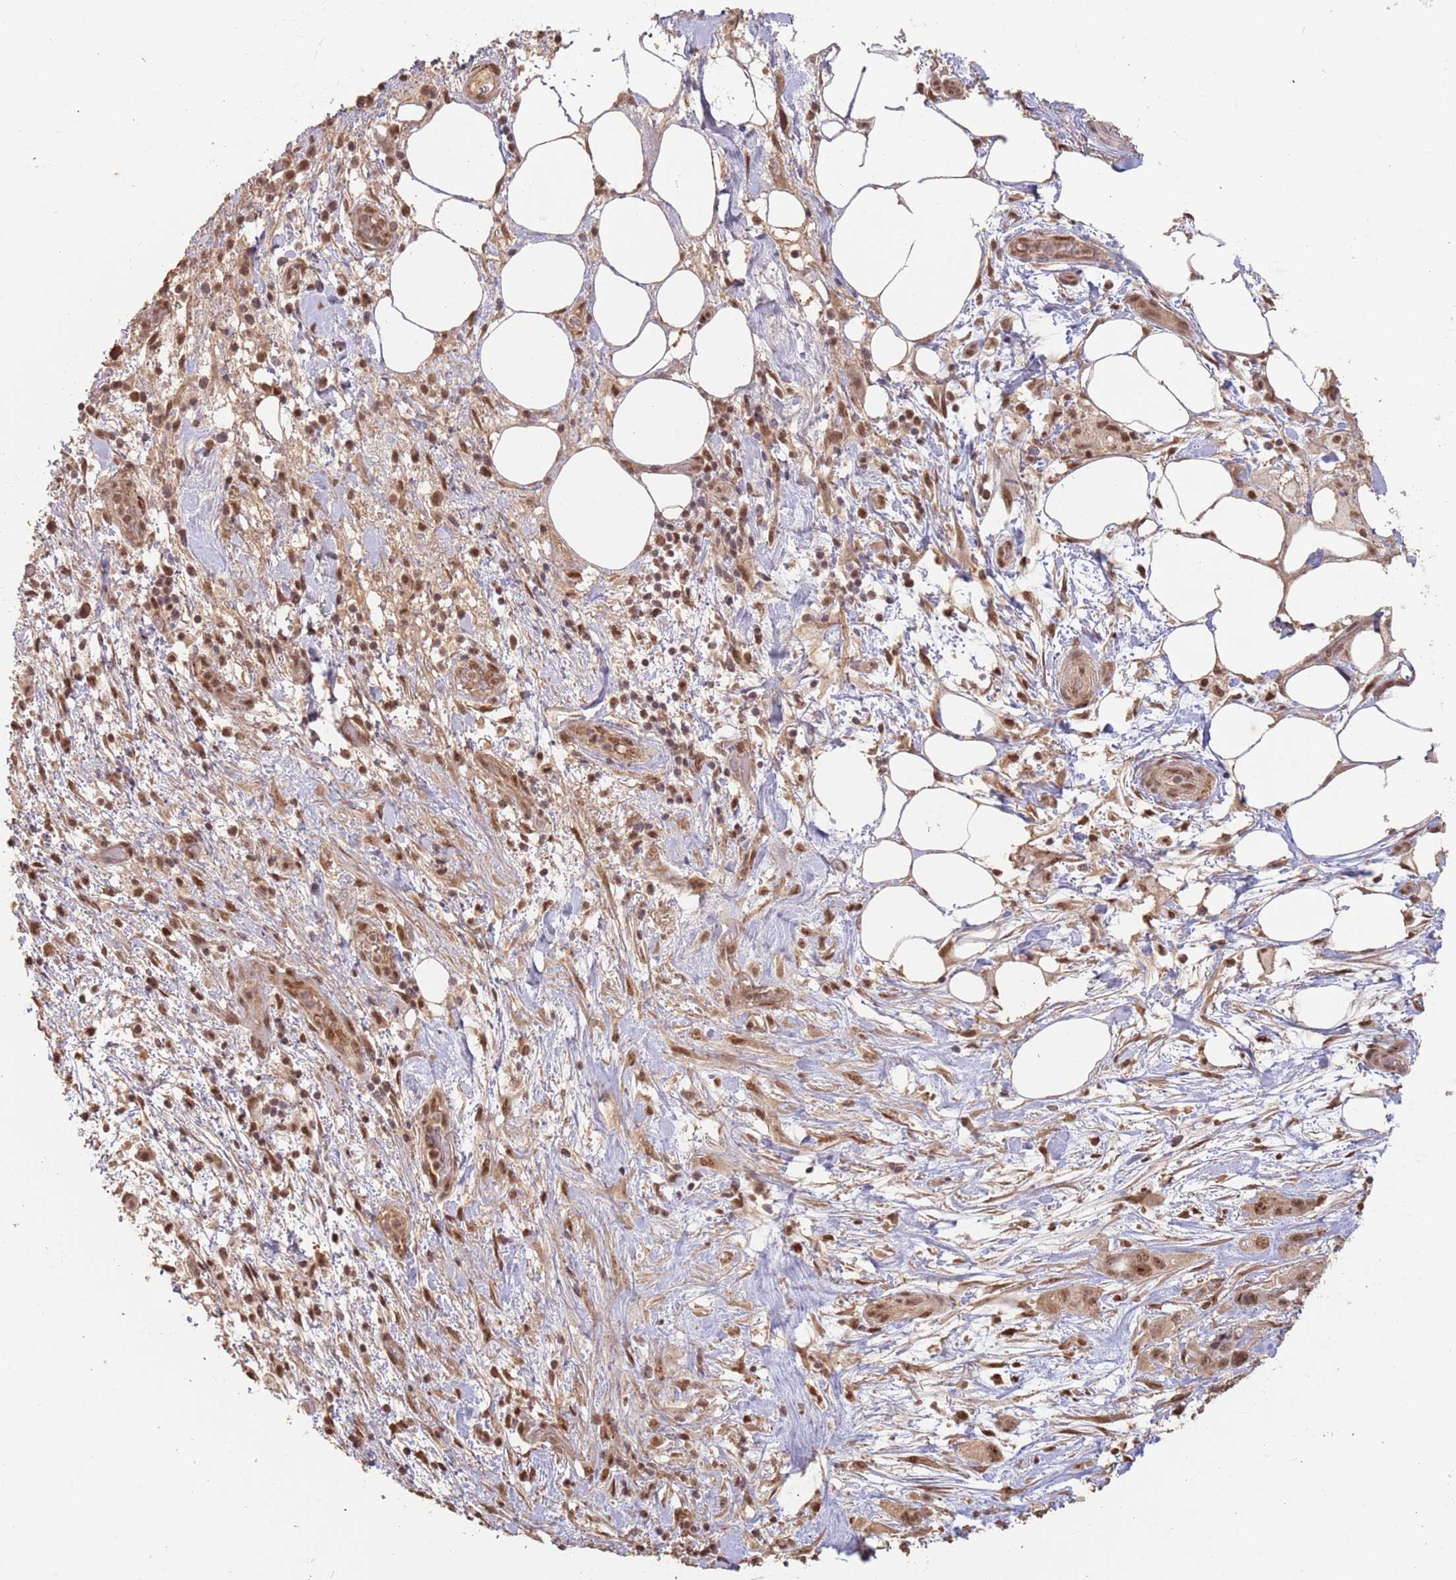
{"staining": {"intensity": "moderate", "quantity": ">75%", "location": "nuclear"}, "tissue": "pancreatic cancer", "cell_type": "Tumor cells", "image_type": "cancer", "snomed": [{"axis": "morphology", "description": "Adenocarcinoma, NOS"}, {"axis": "topography", "description": "Pancreas"}], "caption": "The histopathology image displays staining of pancreatic cancer (adenocarcinoma), revealing moderate nuclear protein staining (brown color) within tumor cells. (DAB IHC with brightfield microscopy, high magnification).", "gene": "RFXANK", "patient": {"sex": "female", "age": 61}}